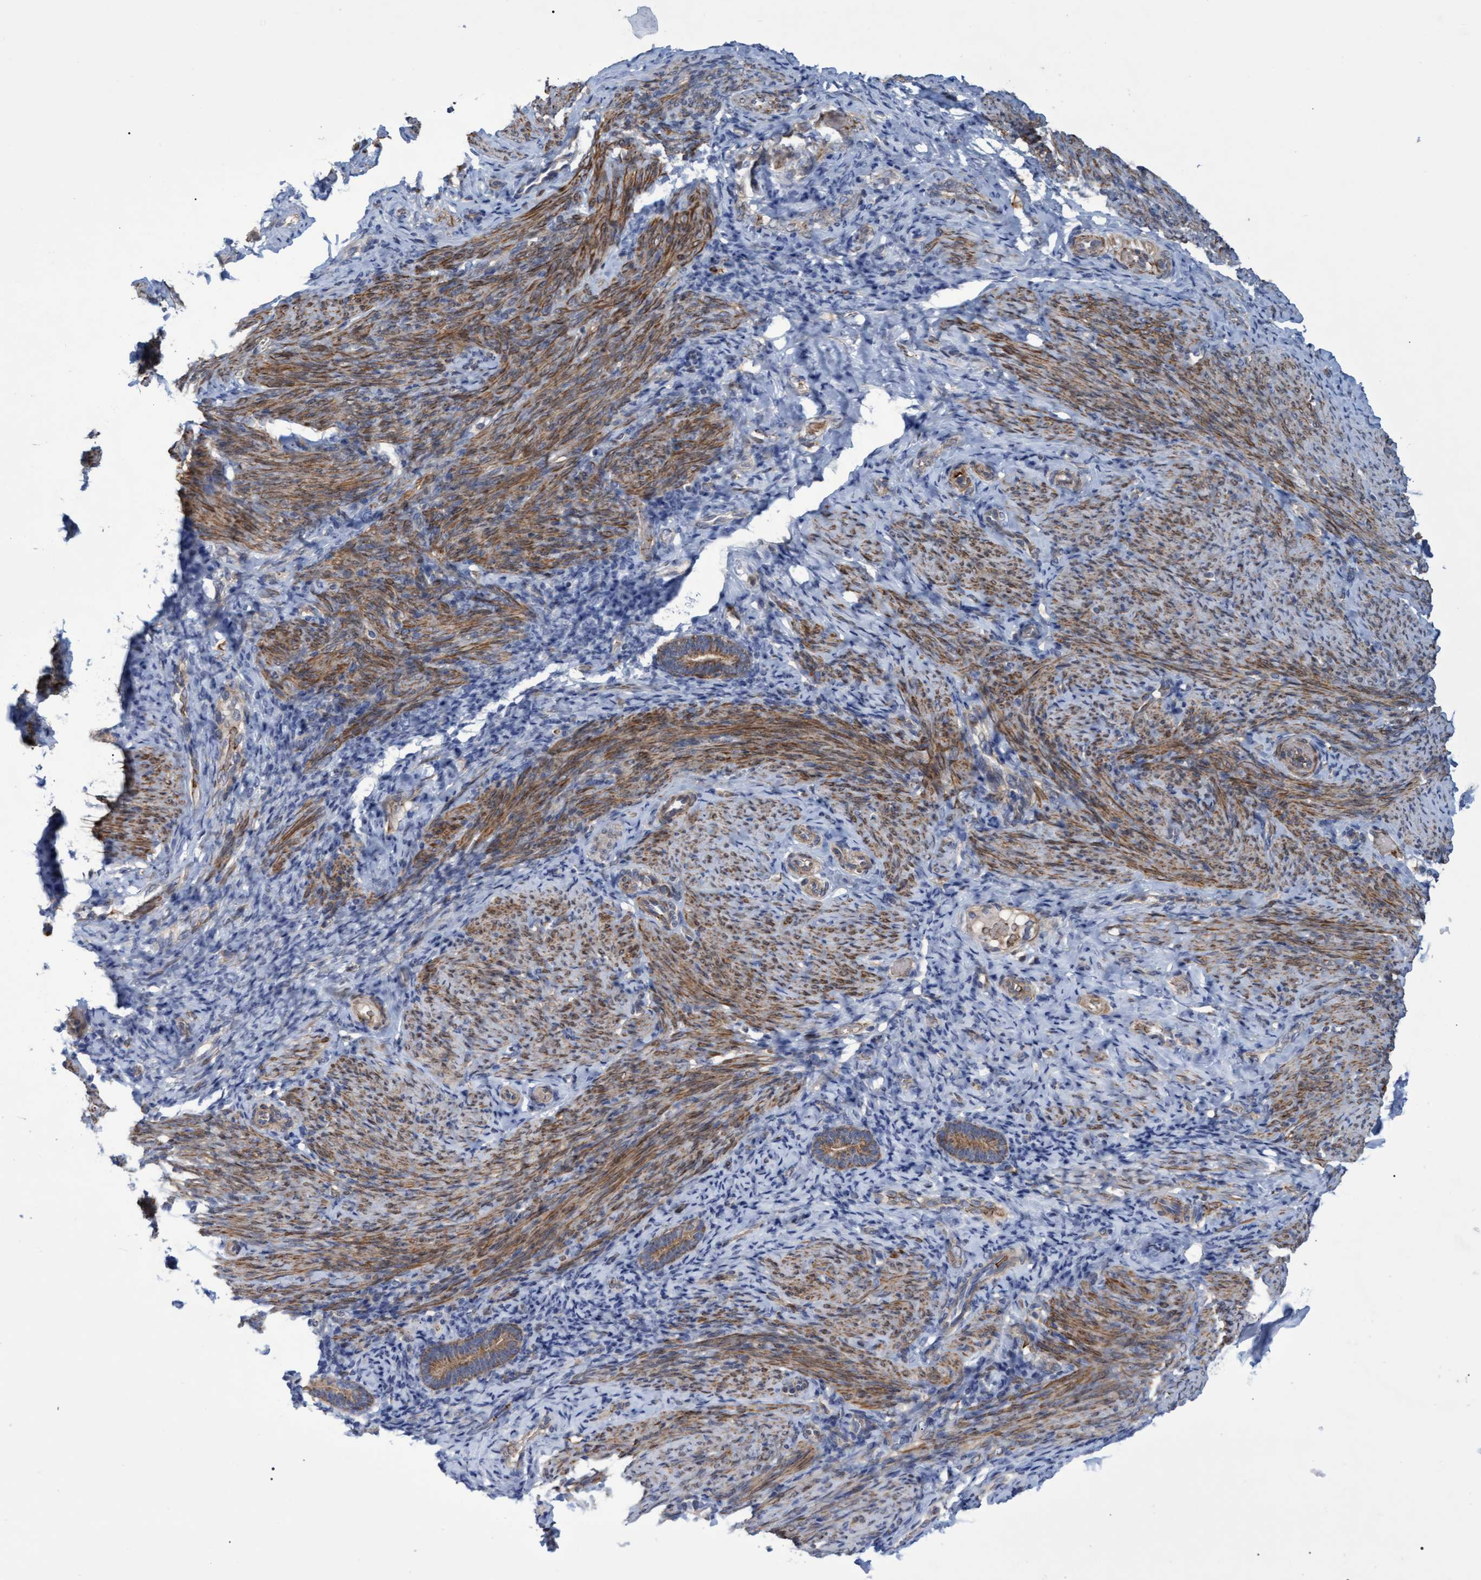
{"staining": {"intensity": "negative", "quantity": "none", "location": "none"}, "tissue": "endometrium", "cell_type": "Cells in endometrial stroma", "image_type": "normal", "snomed": [{"axis": "morphology", "description": "Normal tissue, NOS"}, {"axis": "topography", "description": "Endometrium"}], "caption": "This is a histopathology image of immunohistochemistry (IHC) staining of benign endometrium, which shows no staining in cells in endometrial stroma.", "gene": "NAA15", "patient": {"sex": "female", "age": 51}}